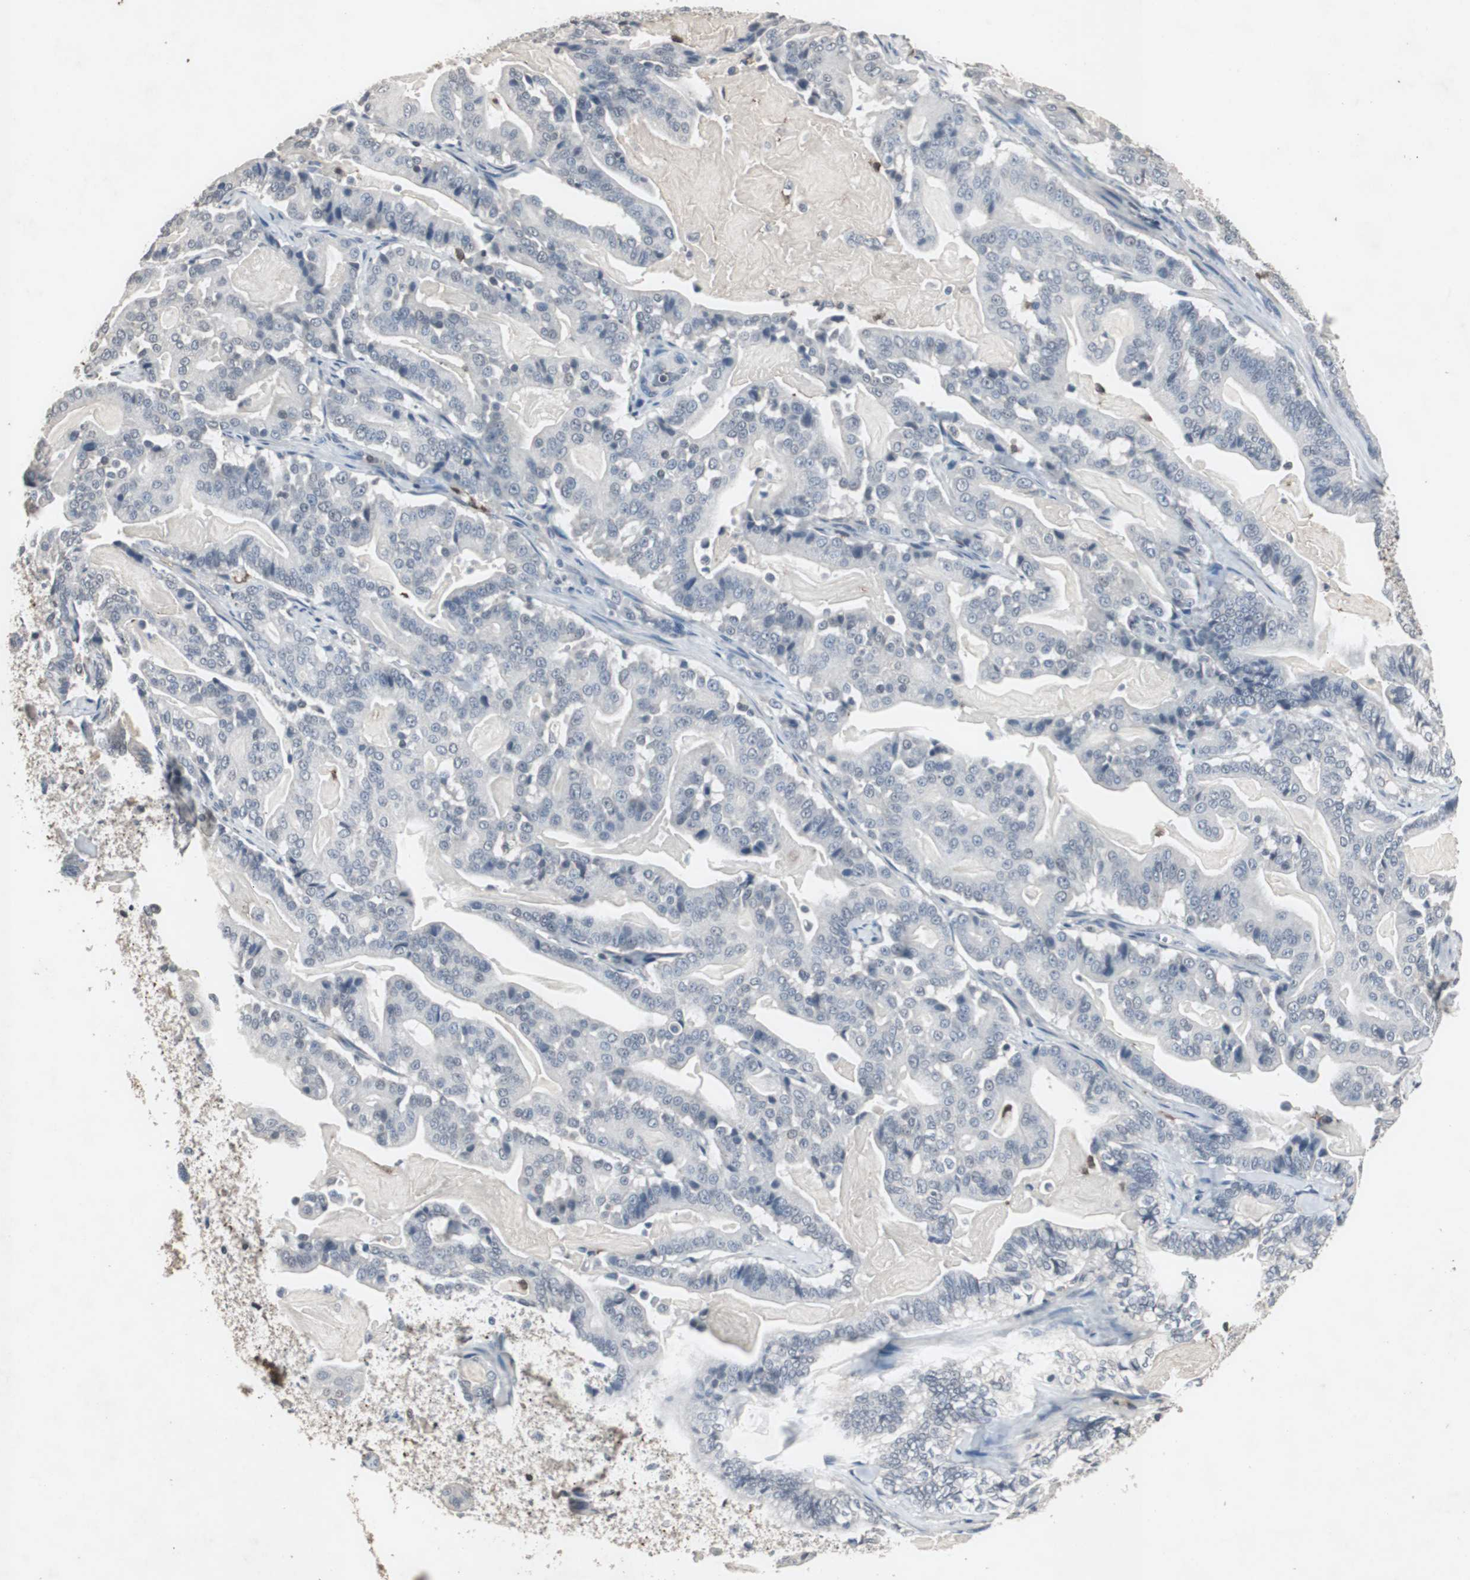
{"staining": {"intensity": "negative", "quantity": "none", "location": "none"}, "tissue": "pancreatic cancer", "cell_type": "Tumor cells", "image_type": "cancer", "snomed": [{"axis": "morphology", "description": "Adenocarcinoma, NOS"}, {"axis": "topography", "description": "Pancreas"}], "caption": "Tumor cells show no significant protein expression in pancreatic adenocarcinoma.", "gene": "ADNP2", "patient": {"sex": "male", "age": 63}}